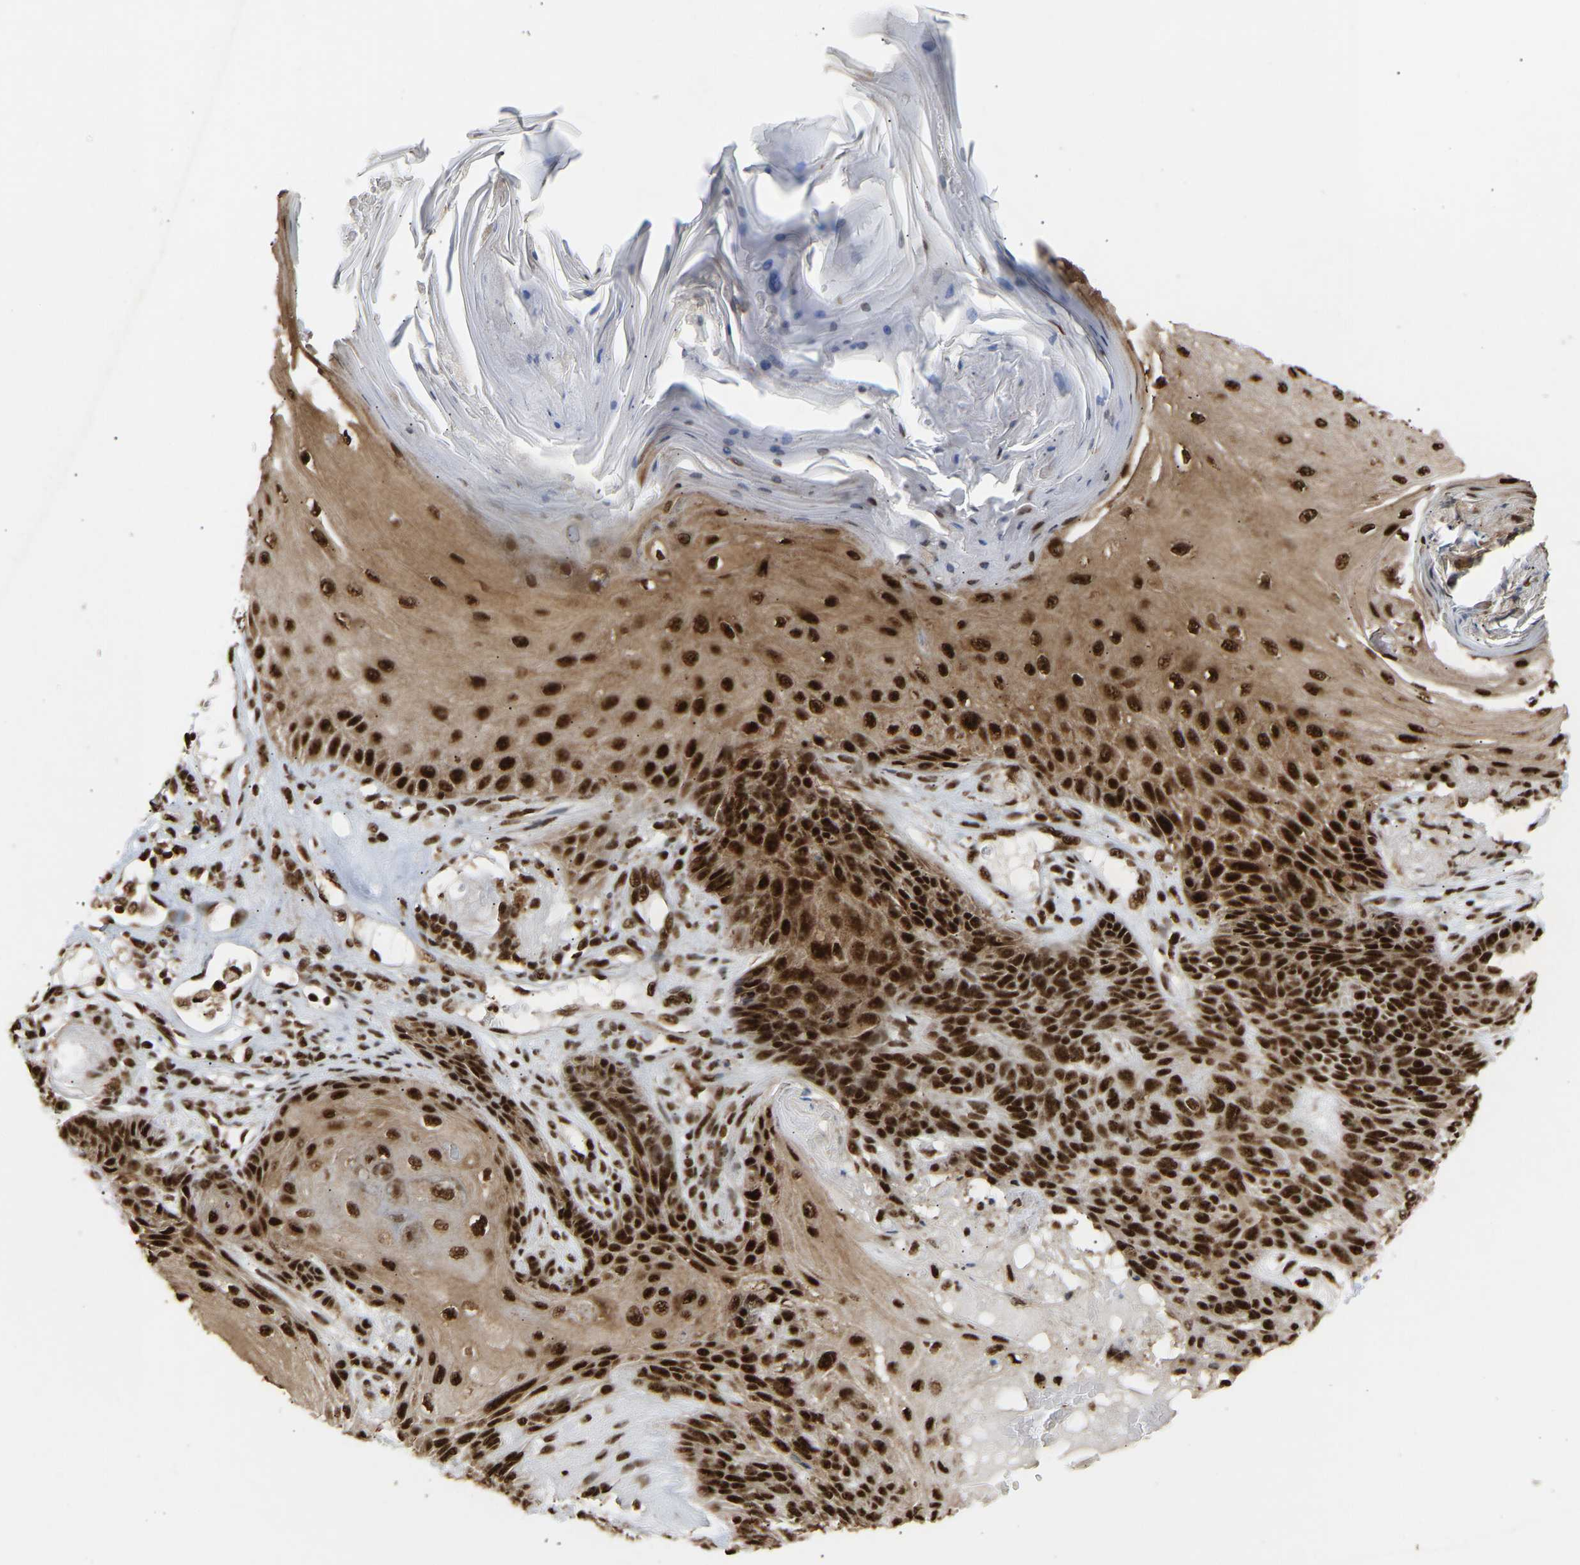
{"staining": {"intensity": "strong", "quantity": ">75%", "location": "nuclear"}, "tissue": "skin cancer", "cell_type": "Tumor cells", "image_type": "cancer", "snomed": [{"axis": "morphology", "description": "Basal cell carcinoma"}, {"axis": "topography", "description": "Skin"}], "caption": "Protein positivity by immunohistochemistry (IHC) demonstrates strong nuclear expression in about >75% of tumor cells in skin cancer.", "gene": "ALYREF", "patient": {"sex": "male", "age": 55}}